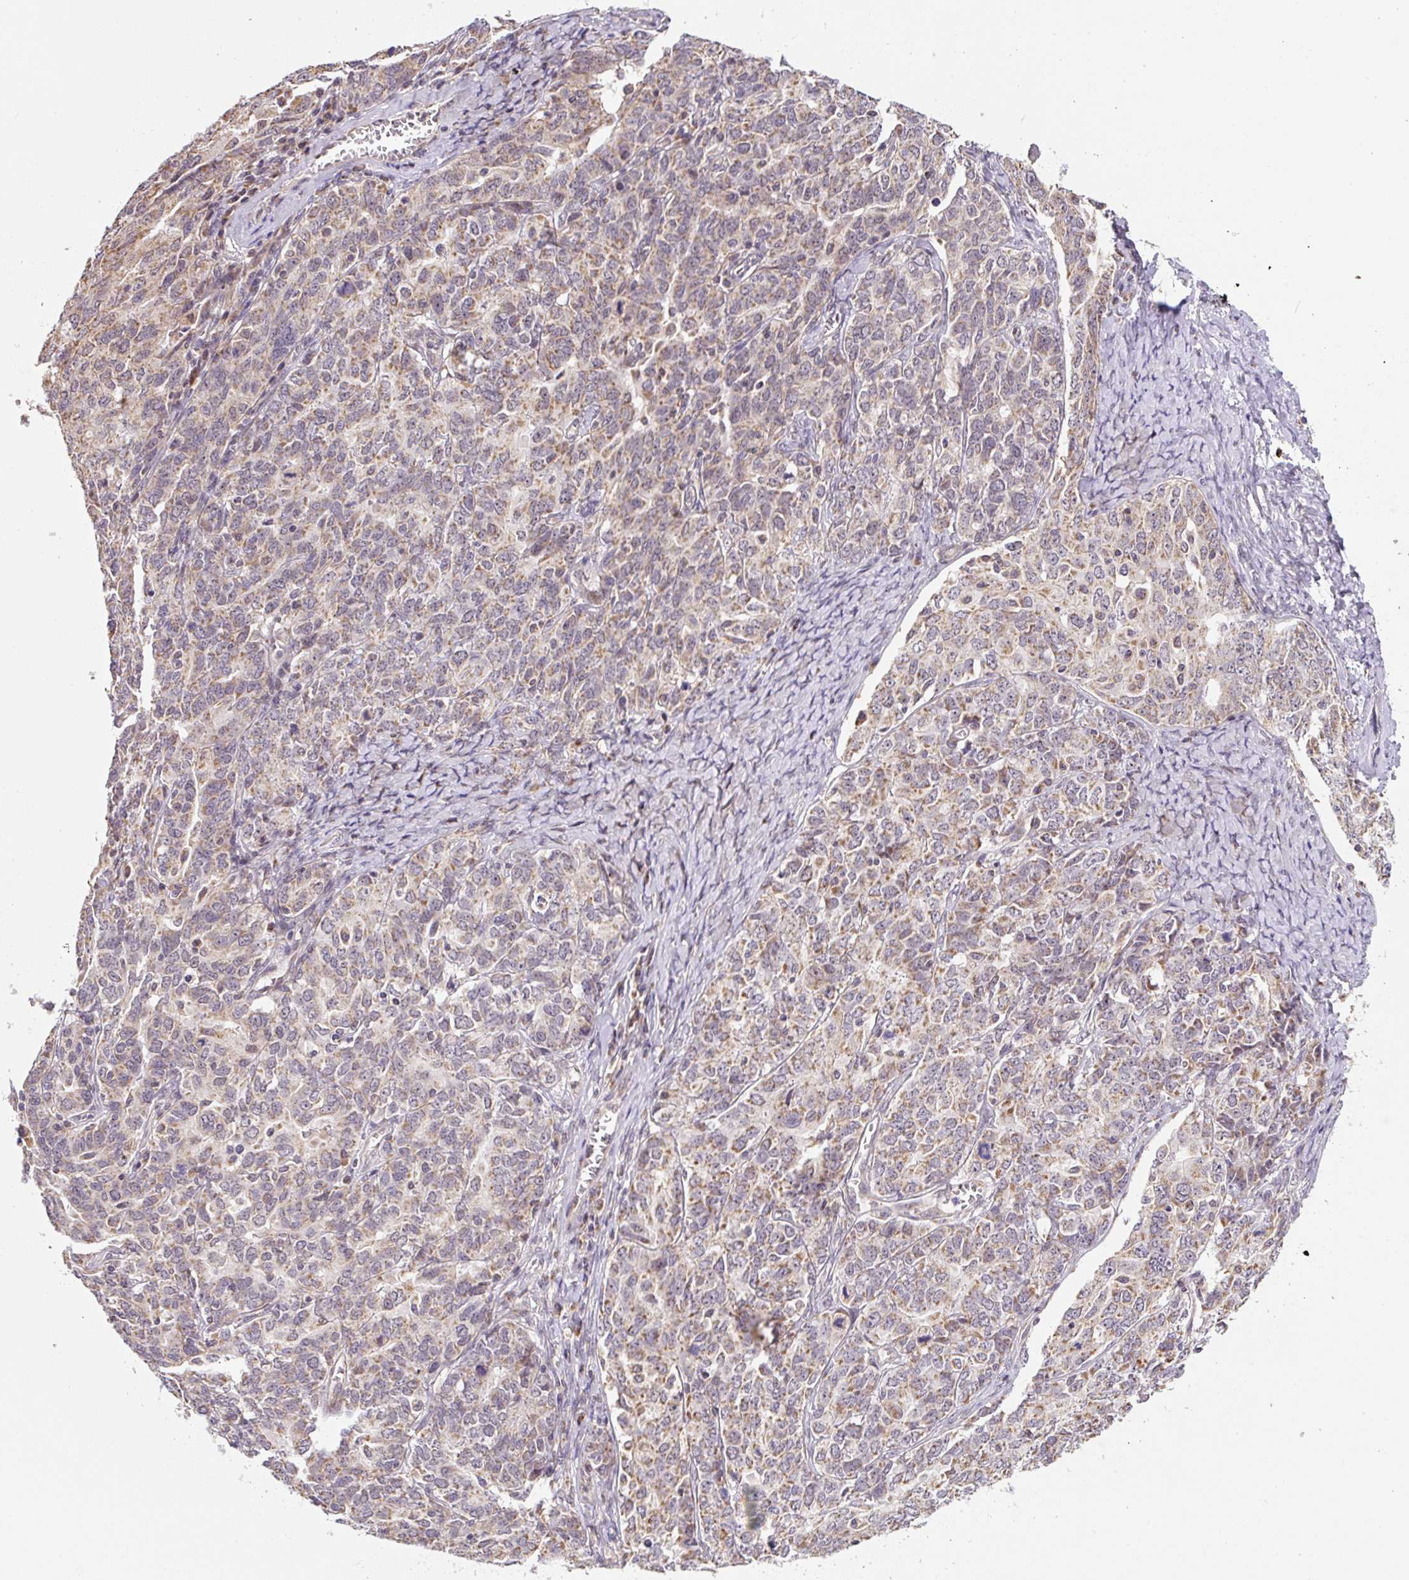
{"staining": {"intensity": "moderate", "quantity": ">75%", "location": "cytoplasmic/membranous"}, "tissue": "ovarian cancer", "cell_type": "Tumor cells", "image_type": "cancer", "snomed": [{"axis": "morphology", "description": "Carcinoma, endometroid"}, {"axis": "topography", "description": "Ovary"}], "caption": "Endometroid carcinoma (ovarian) tissue shows moderate cytoplasmic/membranous positivity in about >75% of tumor cells, visualized by immunohistochemistry. (brown staining indicates protein expression, while blue staining denotes nuclei).", "gene": "MFSD9", "patient": {"sex": "female", "age": 62}}